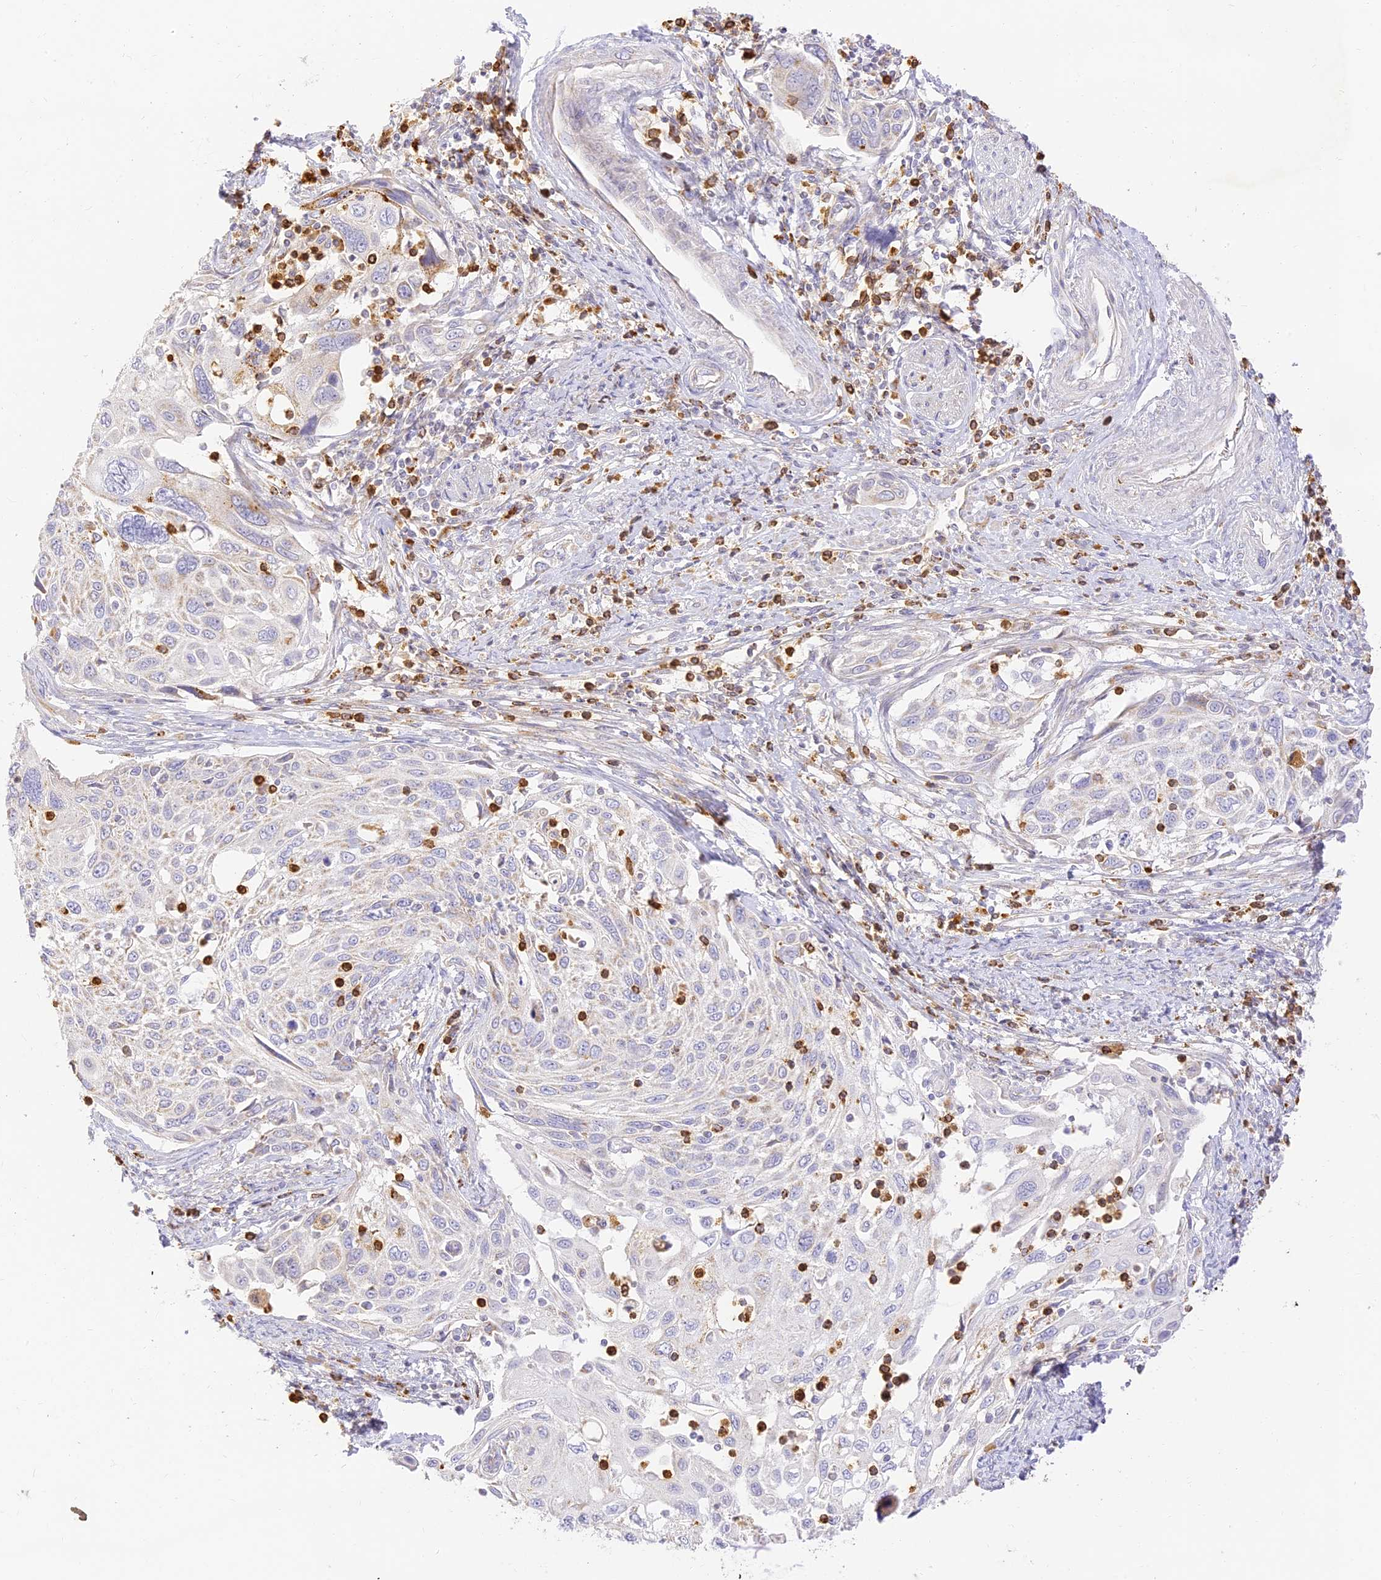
{"staining": {"intensity": "negative", "quantity": "none", "location": "none"}, "tissue": "cervical cancer", "cell_type": "Tumor cells", "image_type": "cancer", "snomed": [{"axis": "morphology", "description": "Squamous cell carcinoma, NOS"}, {"axis": "topography", "description": "Cervix"}], "caption": "Protein analysis of cervical squamous cell carcinoma shows no significant expression in tumor cells. The staining was performed using DAB to visualize the protein expression in brown, while the nuclei were stained in blue with hematoxylin (Magnification: 20x).", "gene": "LRRC15", "patient": {"sex": "female", "age": 70}}